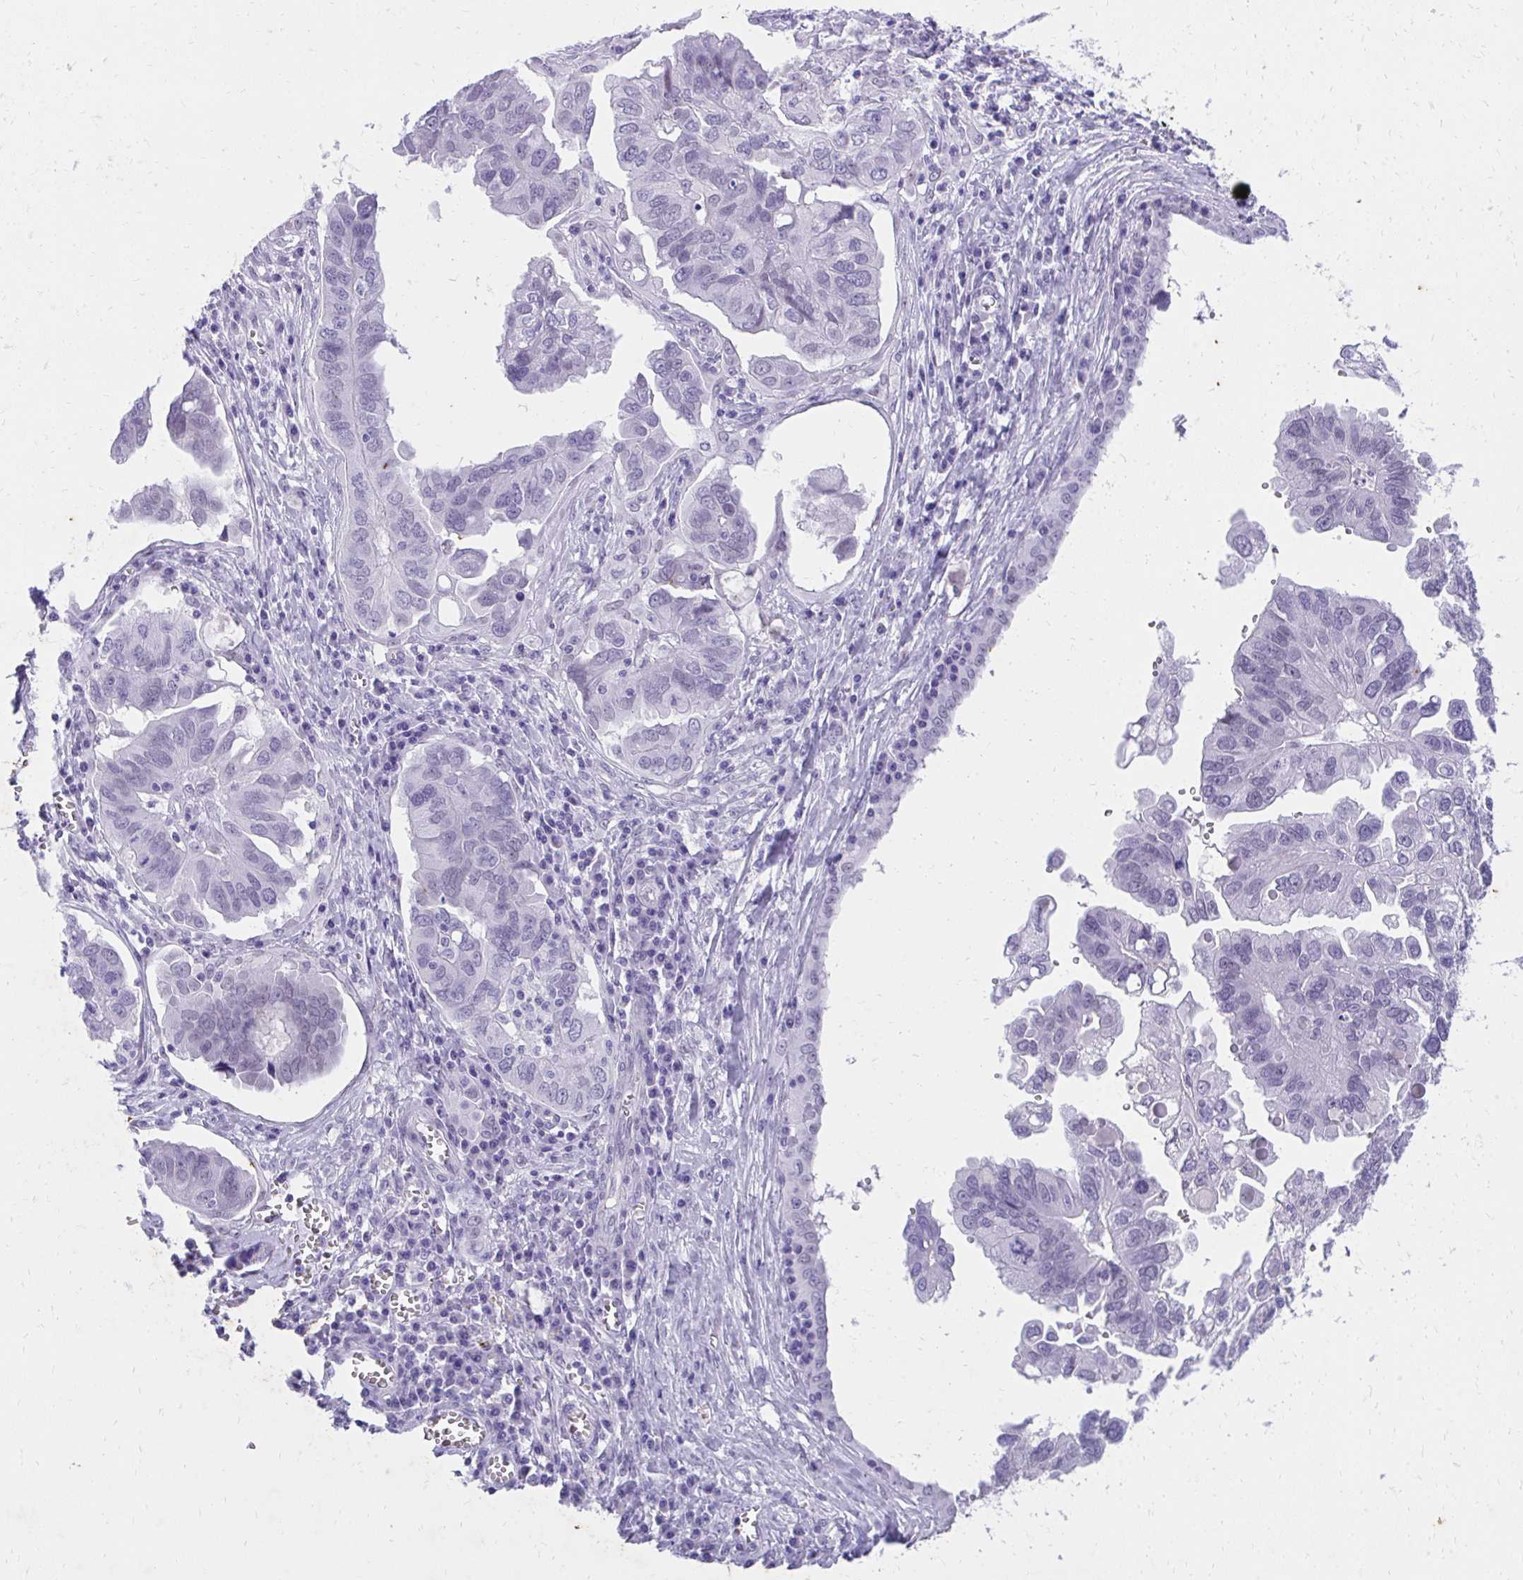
{"staining": {"intensity": "negative", "quantity": "none", "location": "none"}, "tissue": "ovarian cancer", "cell_type": "Tumor cells", "image_type": "cancer", "snomed": [{"axis": "morphology", "description": "Cystadenocarcinoma, serous, NOS"}, {"axis": "topography", "description": "Ovary"}], "caption": "Serous cystadenocarcinoma (ovarian) stained for a protein using immunohistochemistry (IHC) demonstrates no expression tumor cells.", "gene": "KLK1", "patient": {"sex": "female", "age": 79}}